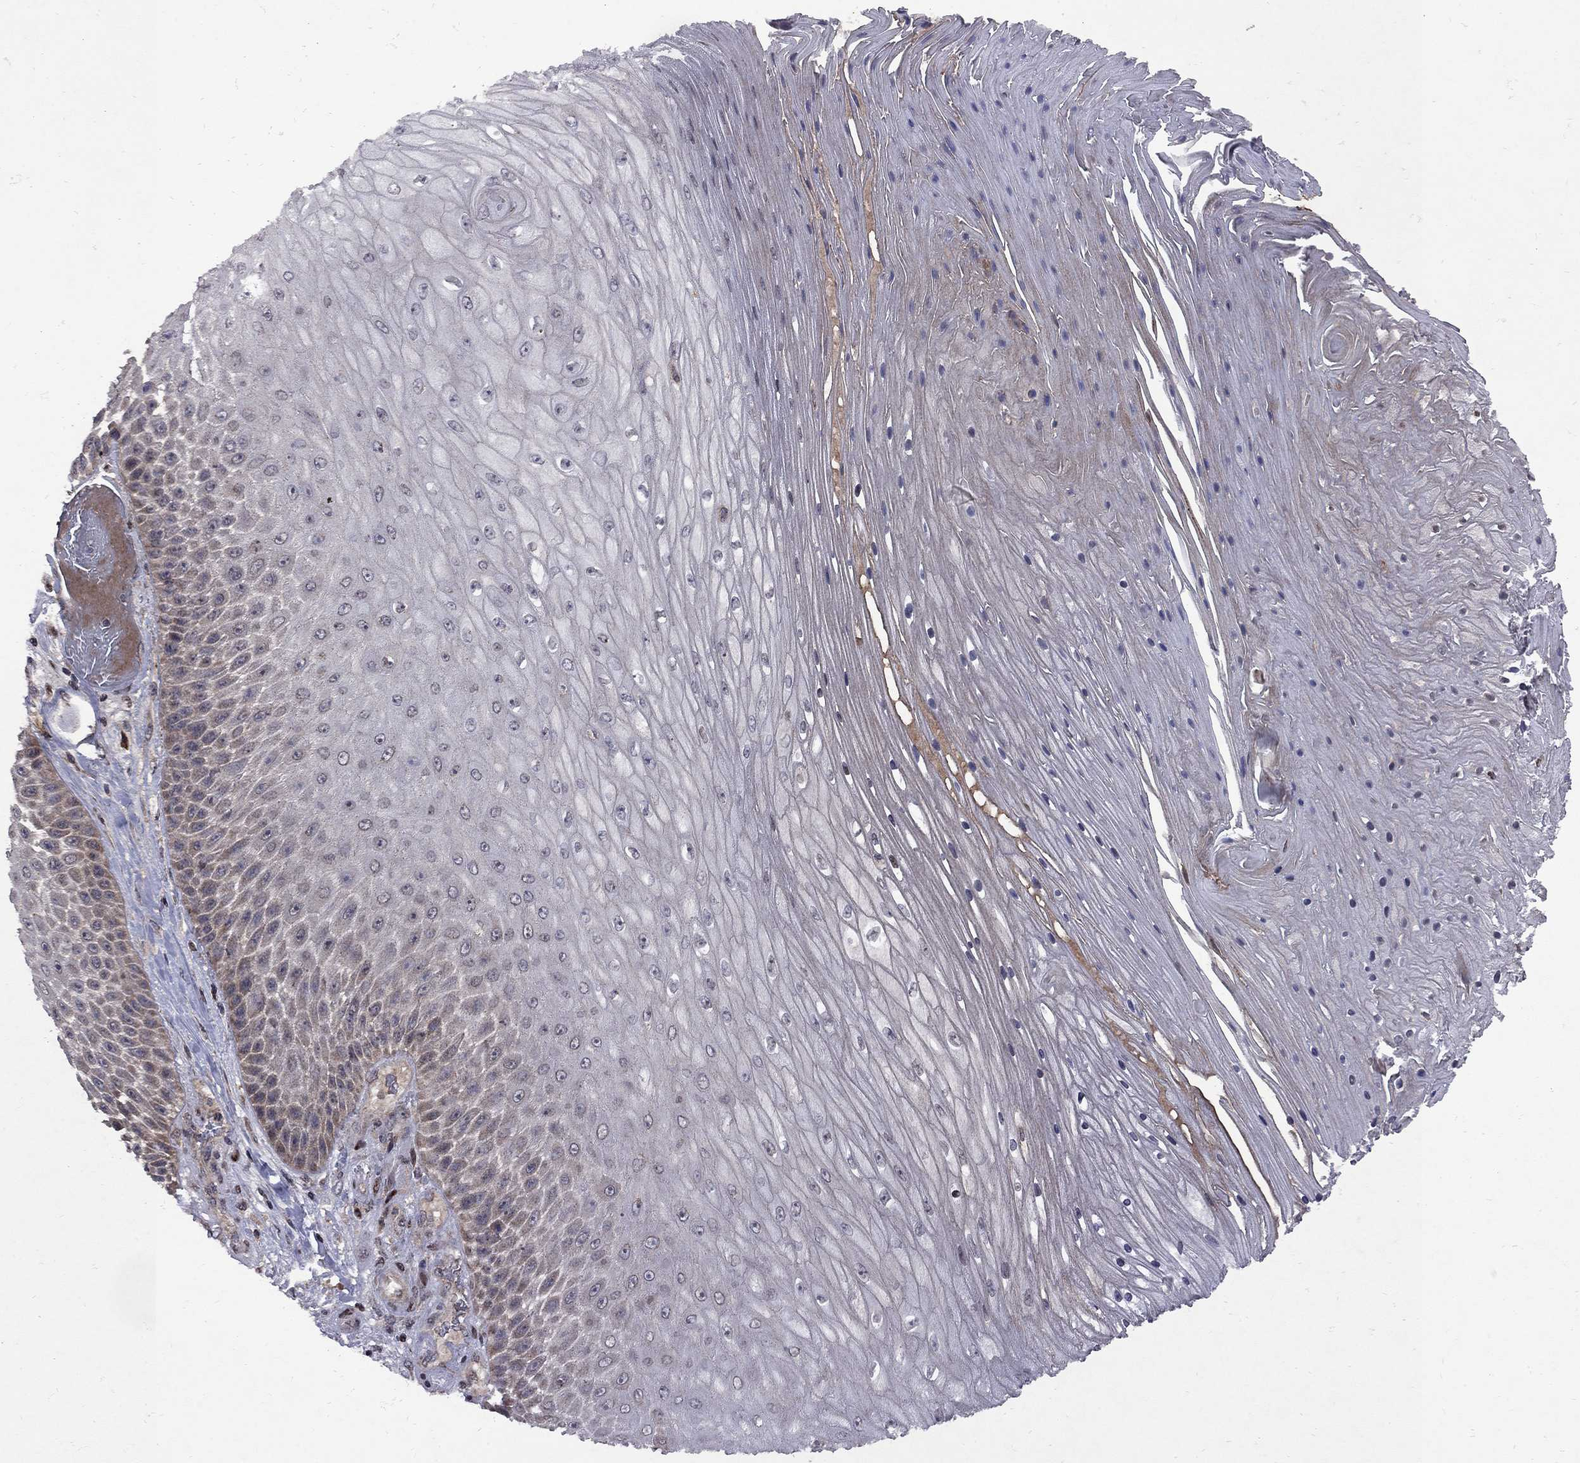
{"staining": {"intensity": "moderate", "quantity": "<25%", "location": "cytoplasmic/membranous"}, "tissue": "skin cancer", "cell_type": "Tumor cells", "image_type": "cancer", "snomed": [{"axis": "morphology", "description": "Squamous cell carcinoma, NOS"}, {"axis": "topography", "description": "Skin"}], "caption": "Skin cancer (squamous cell carcinoma) stained for a protein demonstrates moderate cytoplasmic/membranous positivity in tumor cells.", "gene": "IPP", "patient": {"sex": "male", "age": 62}}